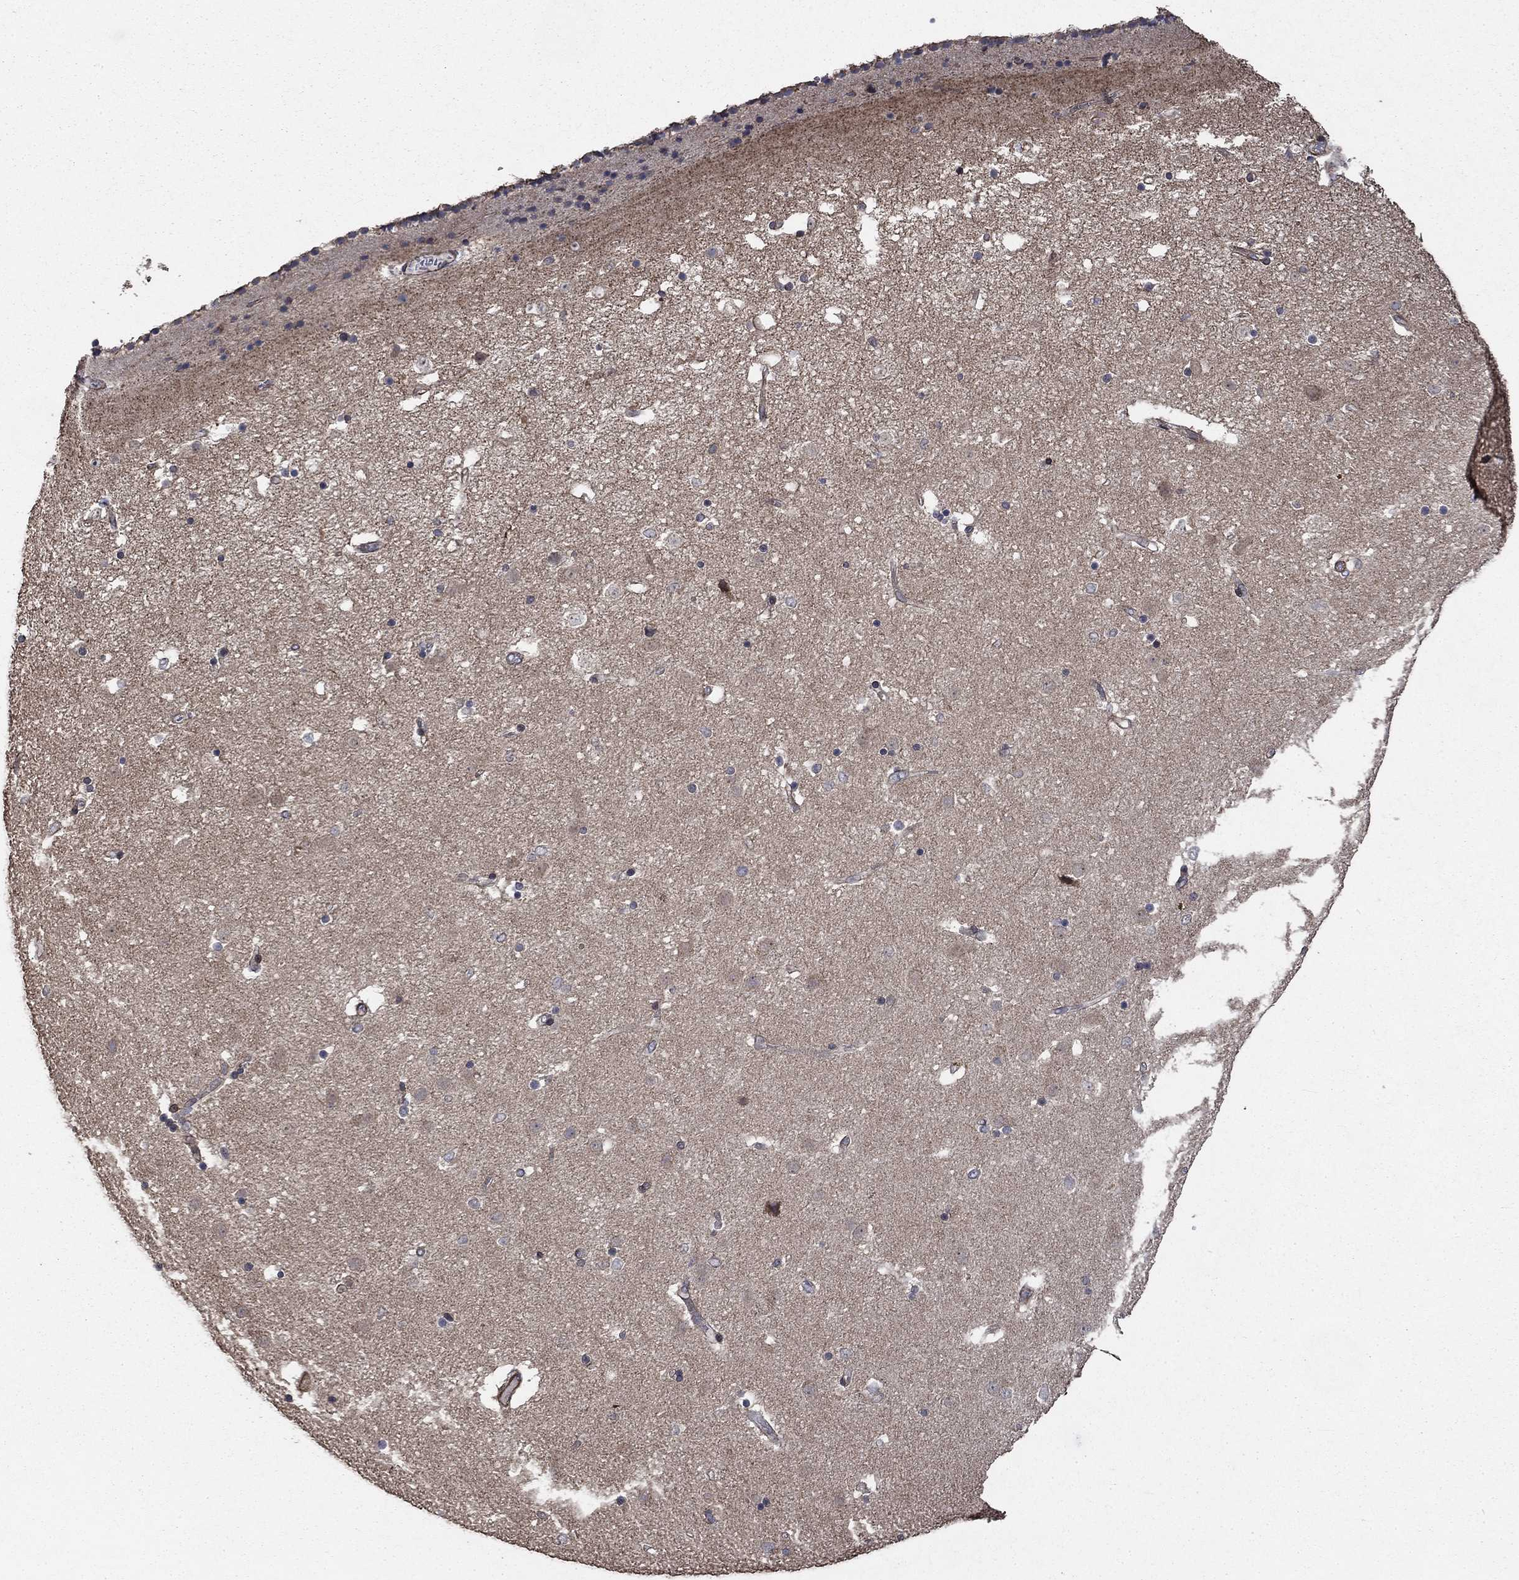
{"staining": {"intensity": "moderate", "quantity": "<25%", "location": "cytoplasmic/membranous,nuclear"}, "tissue": "caudate", "cell_type": "Glial cells", "image_type": "normal", "snomed": [{"axis": "morphology", "description": "Normal tissue, NOS"}, {"axis": "topography", "description": "Lateral ventricle wall"}], "caption": "Immunohistochemistry (IHC) micrograph of benign caudate: caudate stained using immunohistochemistry (IHC) demonstrates low levels of moderate protein expression localized specifically in the cytoplasmic/membranous,nuclear of glial cells, appearing as a cytoplasmic/membranous,nuclear brown color.", "gene": "PDE3A", "patient": {"sex": "female", "age": 71}}